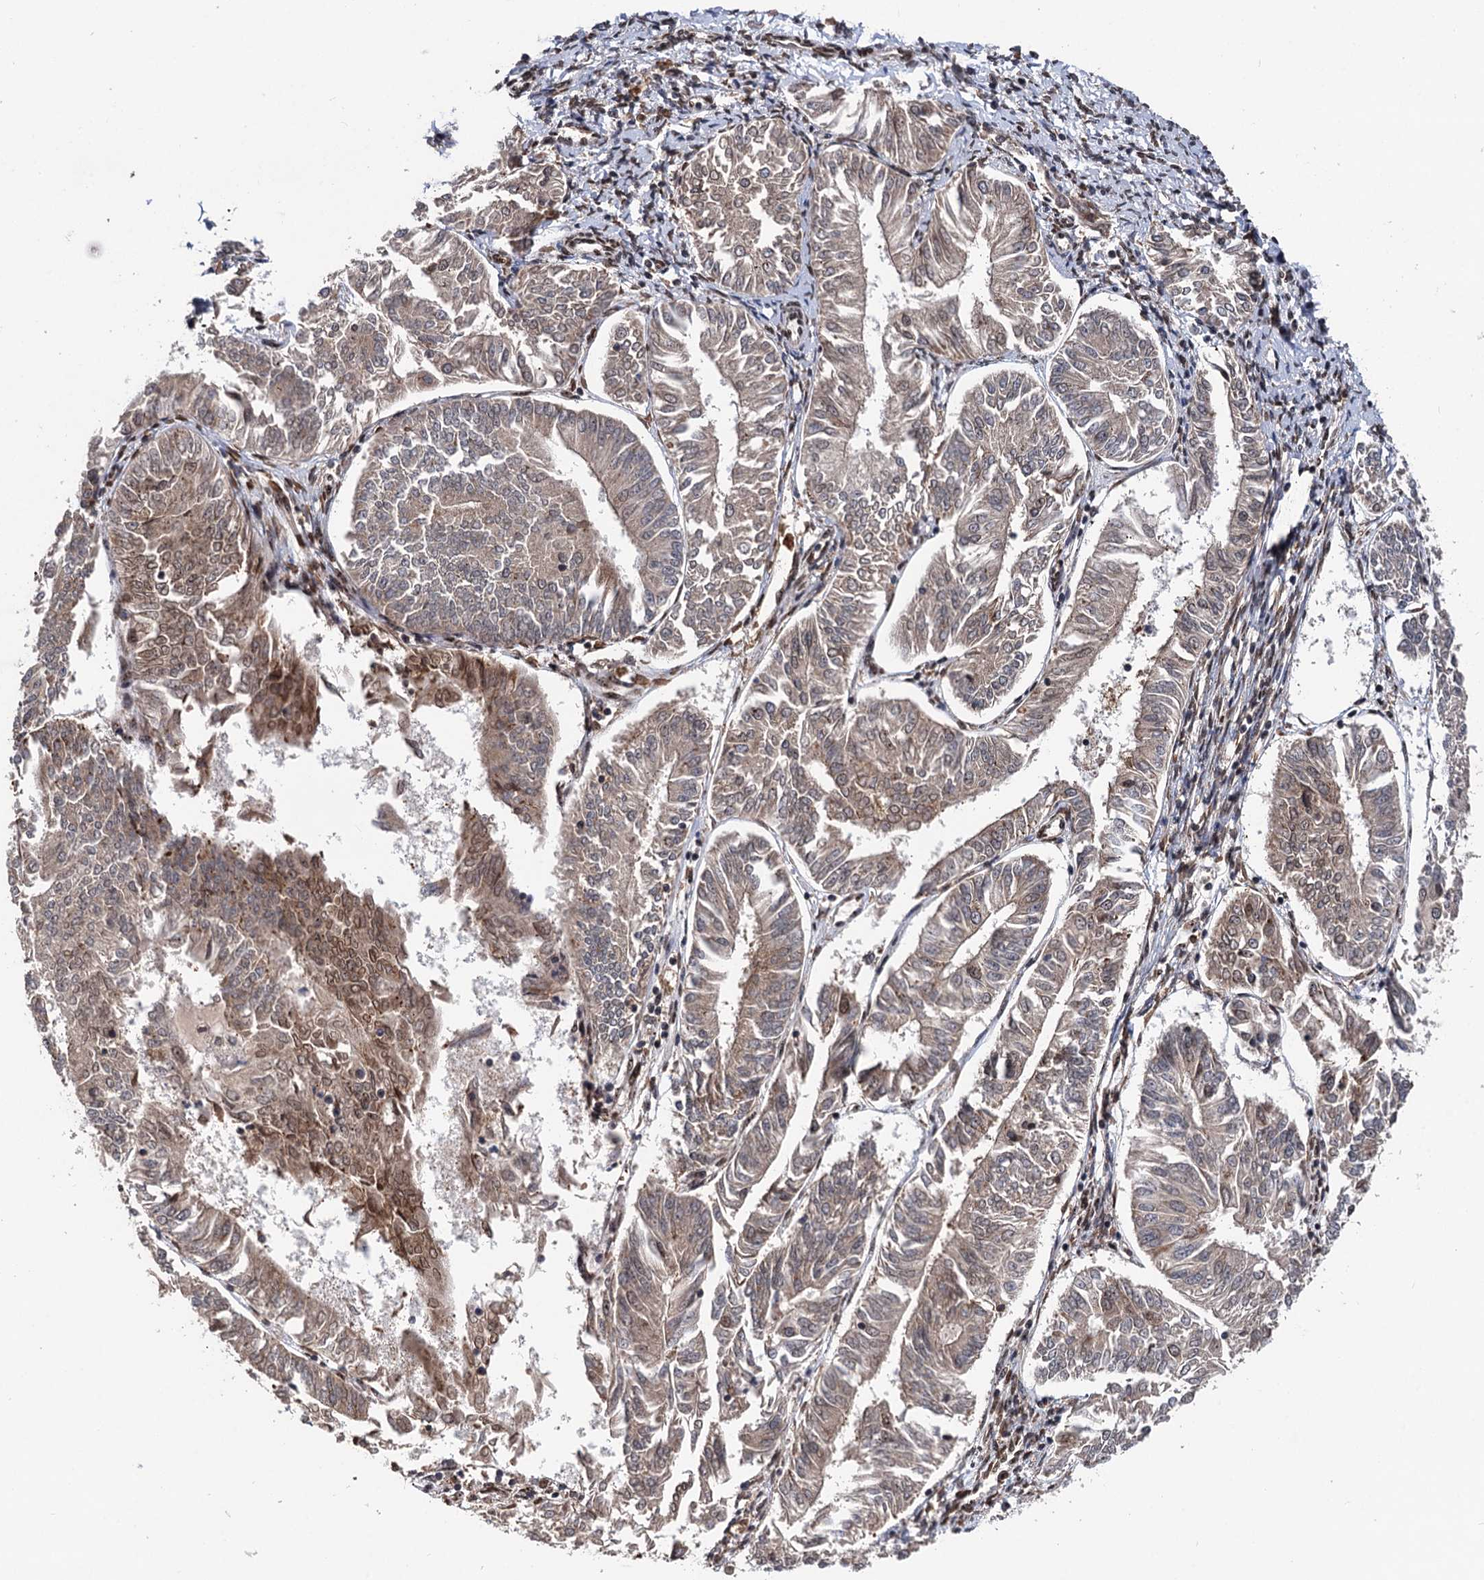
{"staining": {"intensity": "weak", "quantity": "25%-75%", "location": "cytoplasmic/membranous,nuclear"}, "tissue": "endometrial cancer", "cell_type": "Tumor cells", "image_type": "cancer", "snomed": [{"axis": "morphology", "description": "Adenocarcinoma, NOS"}, {"axis": "topography", "description": "Endometrium"}], "caption": "A low amount of weak cytoplasmic/membranous and nuclear positivity is seen in approximately 25%-75% of tumor cells in adenocarcinoma (endometrial) tissue. Nuclei are stained in blue.", "gene": "MESD", "patient": {"sex": "female", "age": 58}}